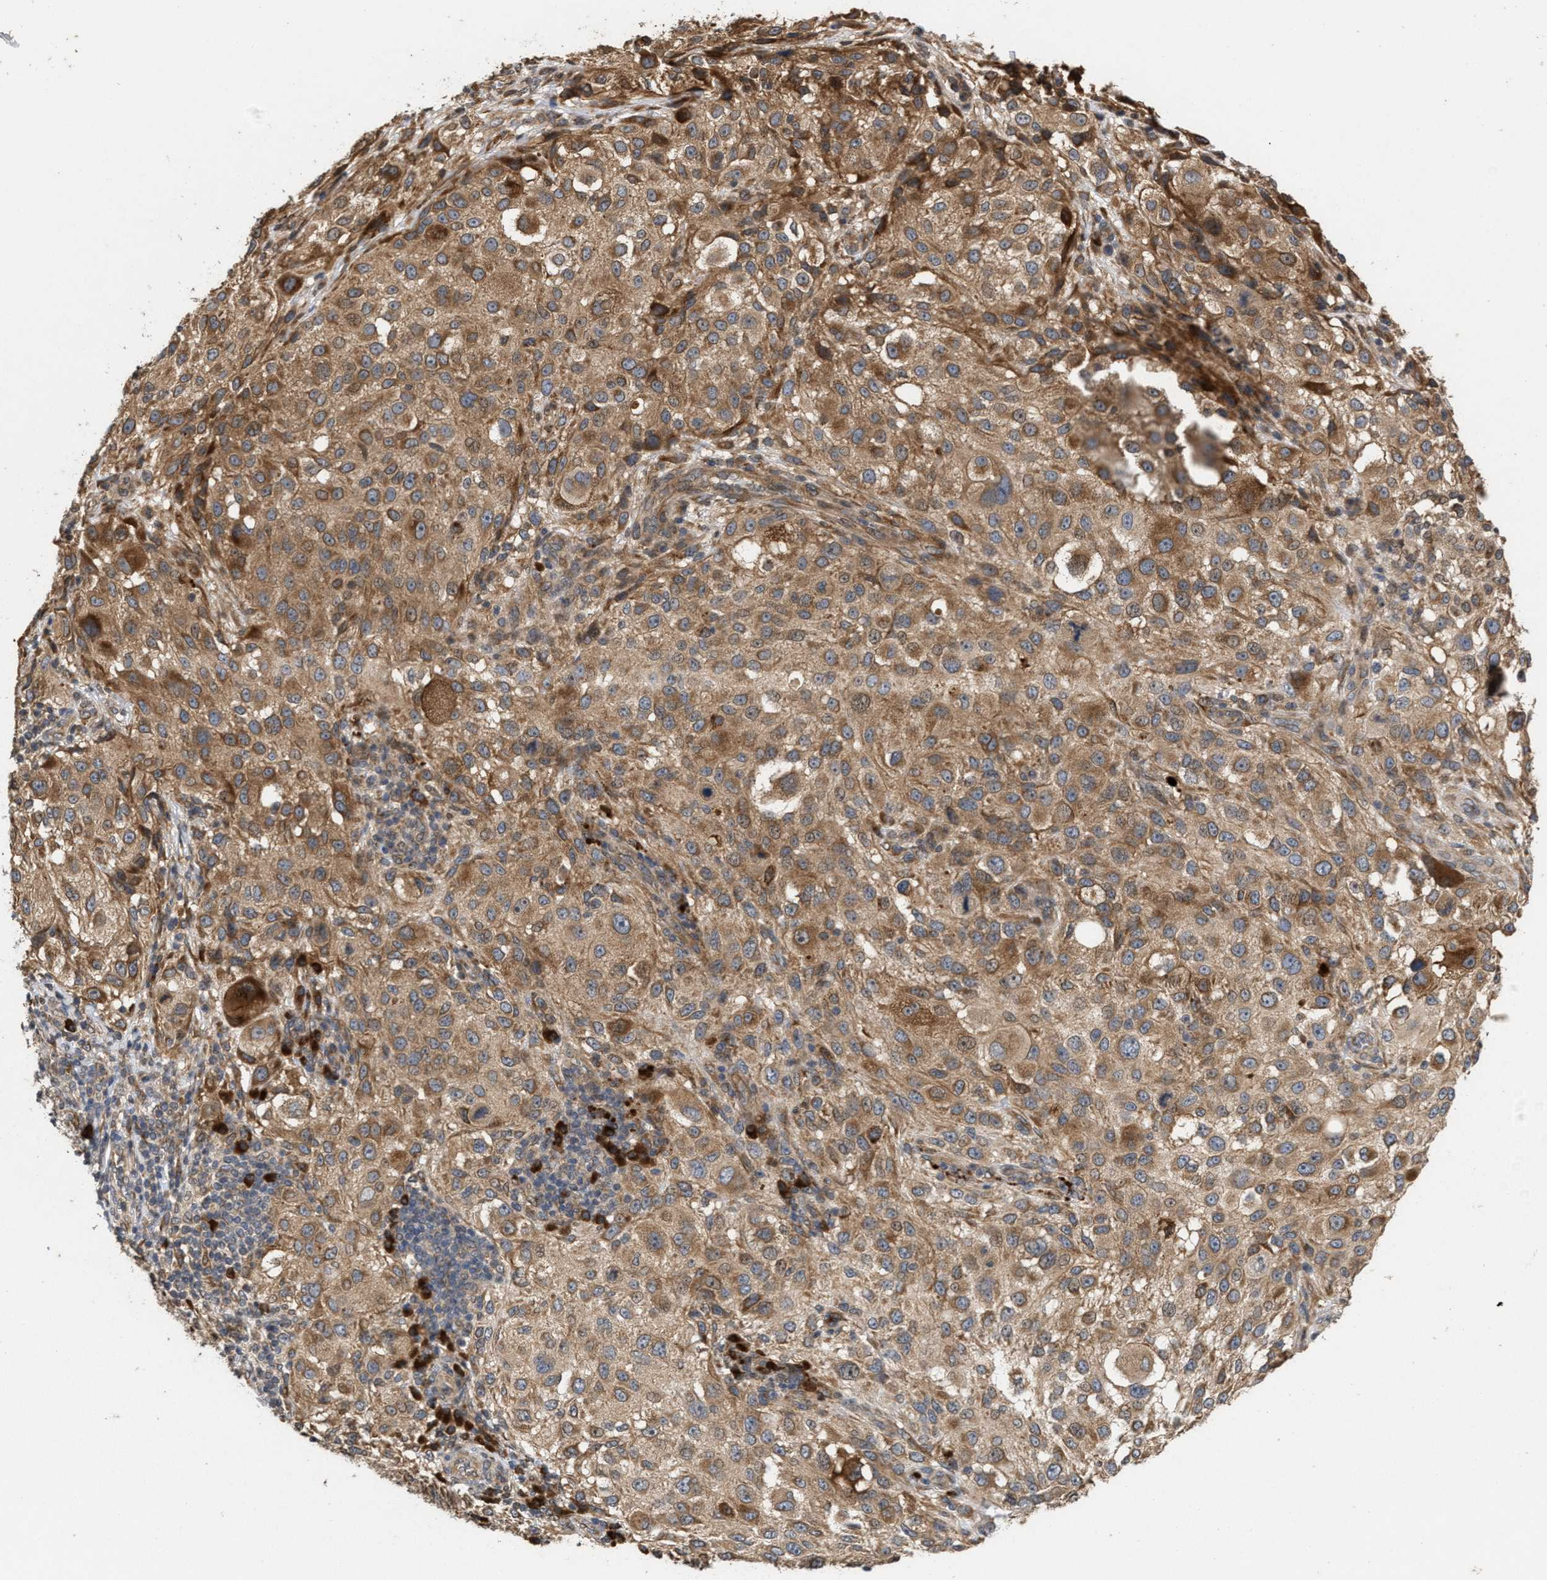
{"staining": {"intensity": "moderate", "quantity": ">75%", "location": "cytoplasmic/membranous"}, "tissue": "melanoma", "cell_type": "Tumor cells", "image_type": "cancer", "snomed": [{"axis": "morphology", "description": "Necrosis, NOS"}, {"axis": "morphology", "description": "Malignant melanoma, NOS"}, {"axis": "topography", "description": "Skin"}], "caption": "Protein analysis of malignant melanoma tissue displays moderate cytoplasmic/membranous staining in about >75% of tumor cells. Nuclei are stained in blue.", "gene": "SAR1A", "patient": {"sex": "female", "age": 87}}